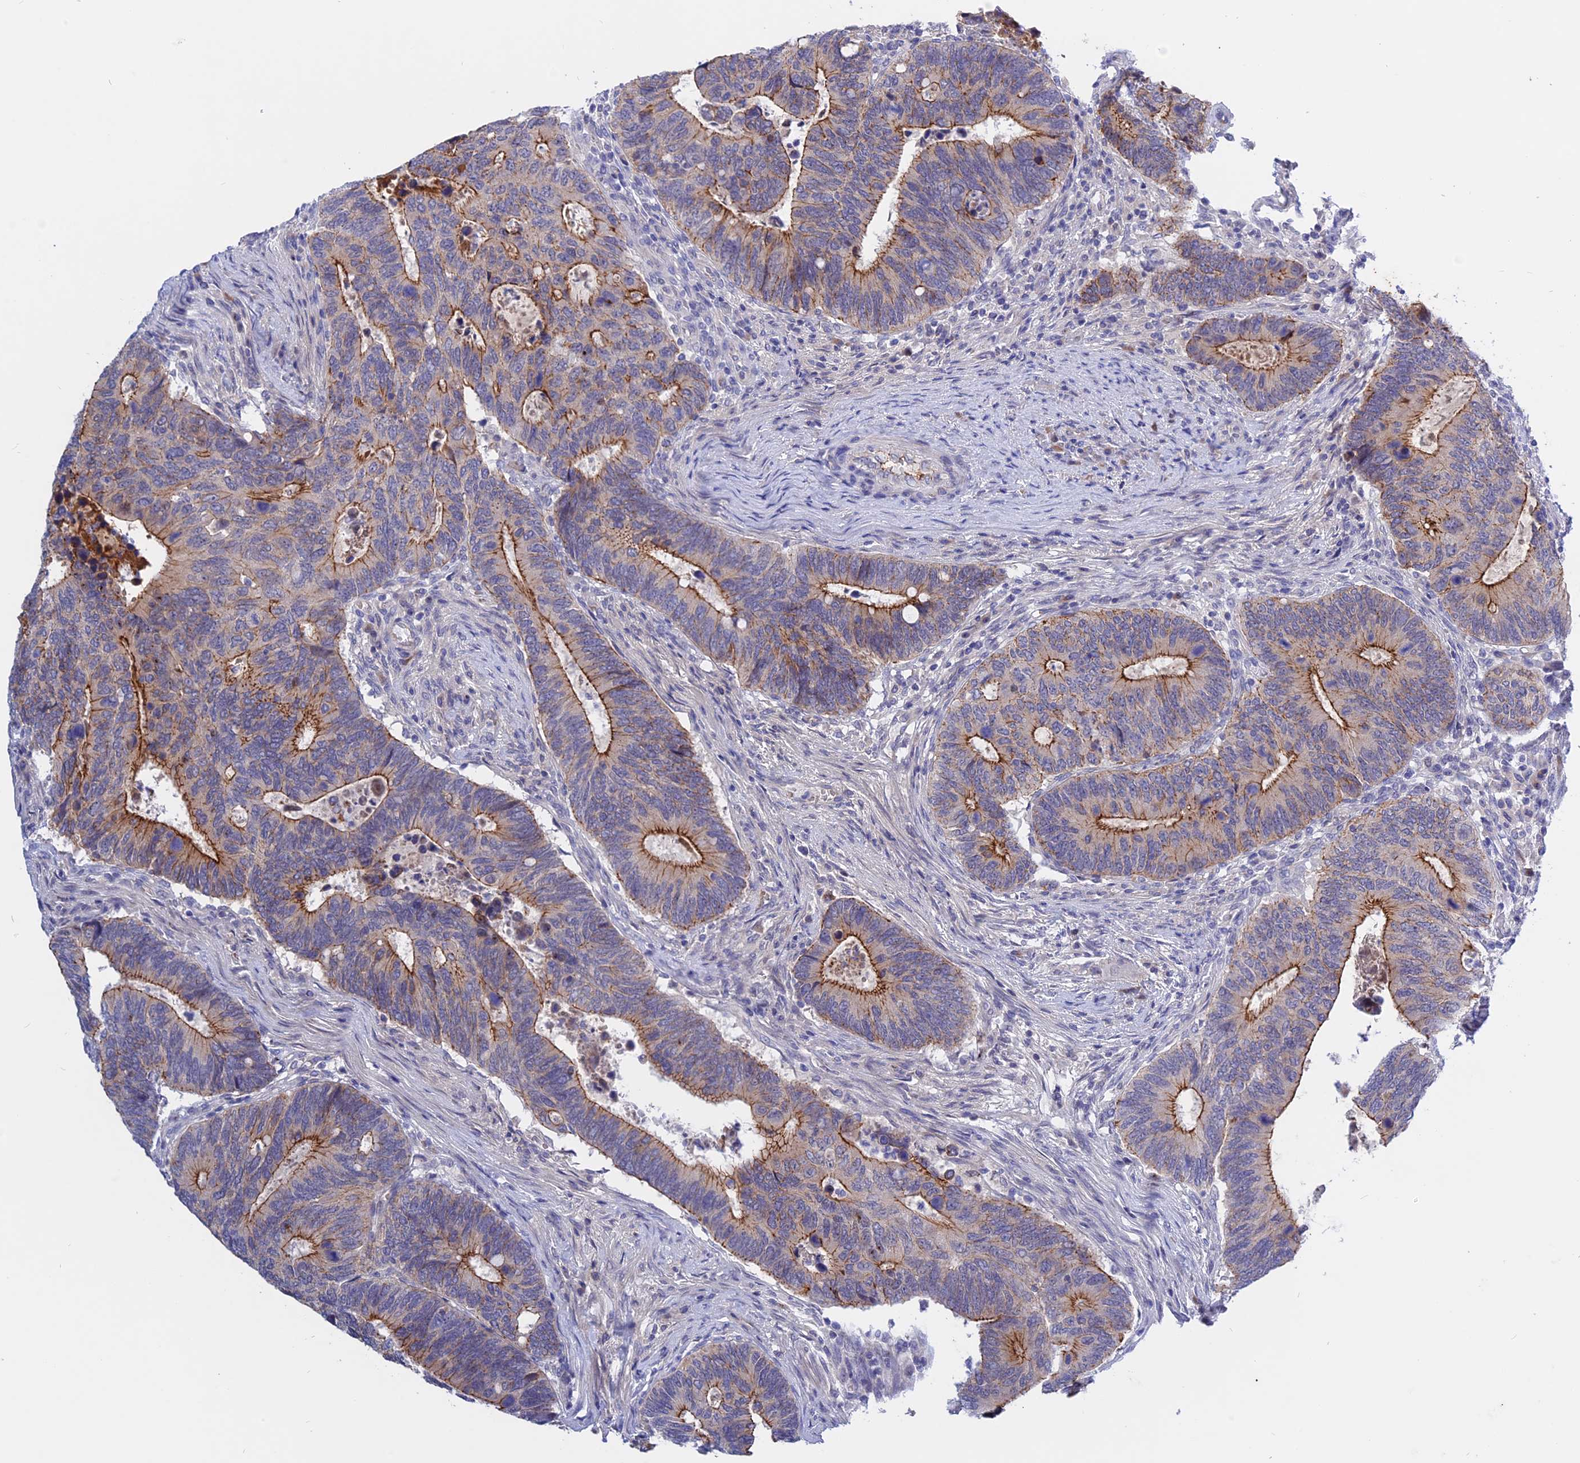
{"staining": {"intensity": "strong", "quantity": "25%-75%", "location": "cytoplasmic/membranous"}, "tissue": "colorectal cancer", "cell_type": "Tumor cells", "image_type": "cancer", "snomed": [{"axis": "morphology", "description": "Adenocarcinoma, NOS"}, {"axis": "topography", "description": "Colon"}], "caption": "Colorectal cancer (adenocarcinoma) stained with a brown dye demonstrates strong cytoplasmic/membranous positive expression in about 25%-75% of tumor cells.", "gene": "GK5", "patient": {"sex": "male", "age": 87}}